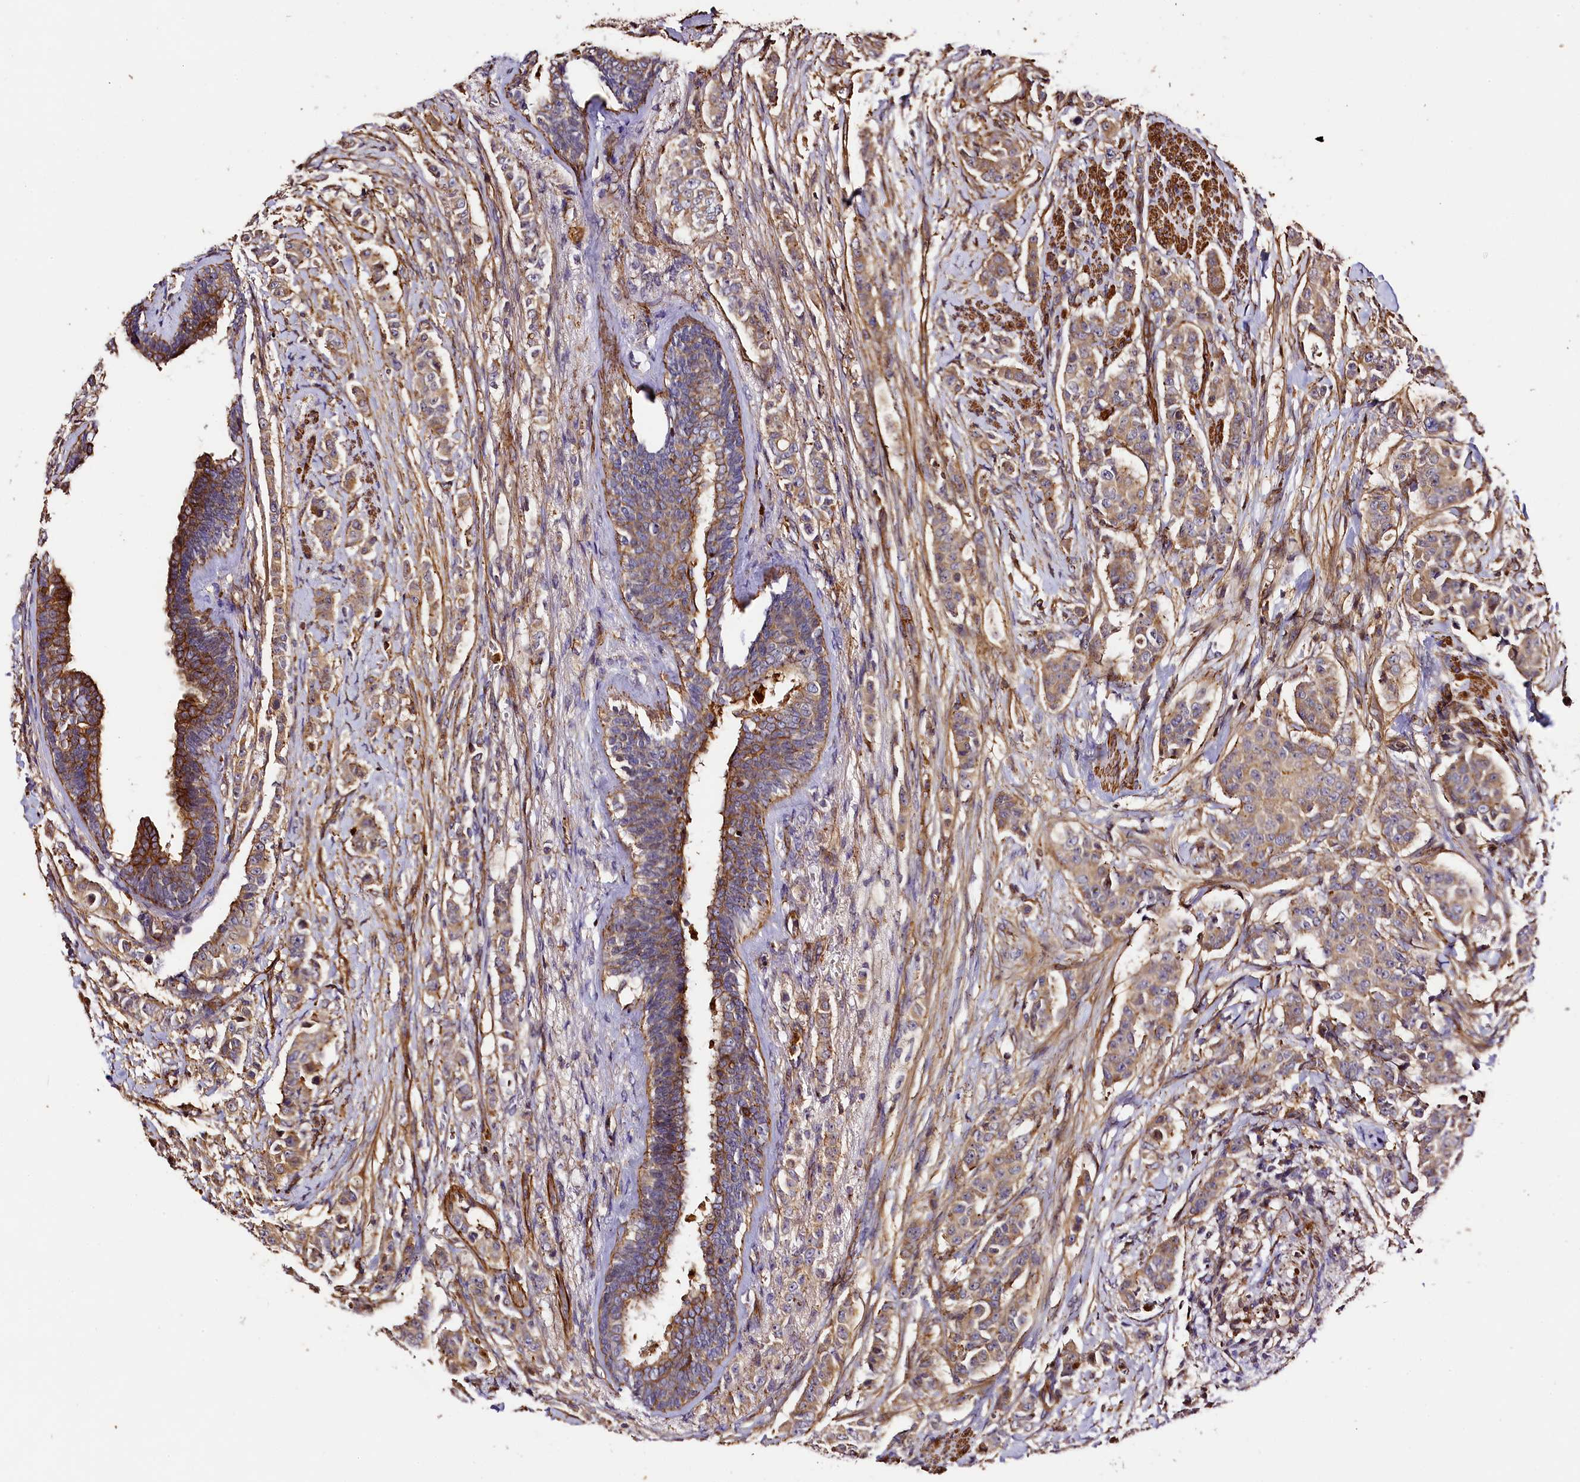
{"staining": {"intensity": "moderate", "quantity": ">75%", "location": "cytoplasmic/membranous"}, "tissue": "breast cancer", "cell_type": "Tumor cells", "image_type": "cancer", "snomed": [{"axis": "morphology", "description": "Duct carcinoma"}, {"axis": "topography", "description": "Breast"}], "caption": "Breast cancer (infiltrating ductal carcinoma) stained with a protein marker reveals moderate staining in tumor cells.", "gene": "RAPSN", "patient": {"sex": "female", "age": 40}}